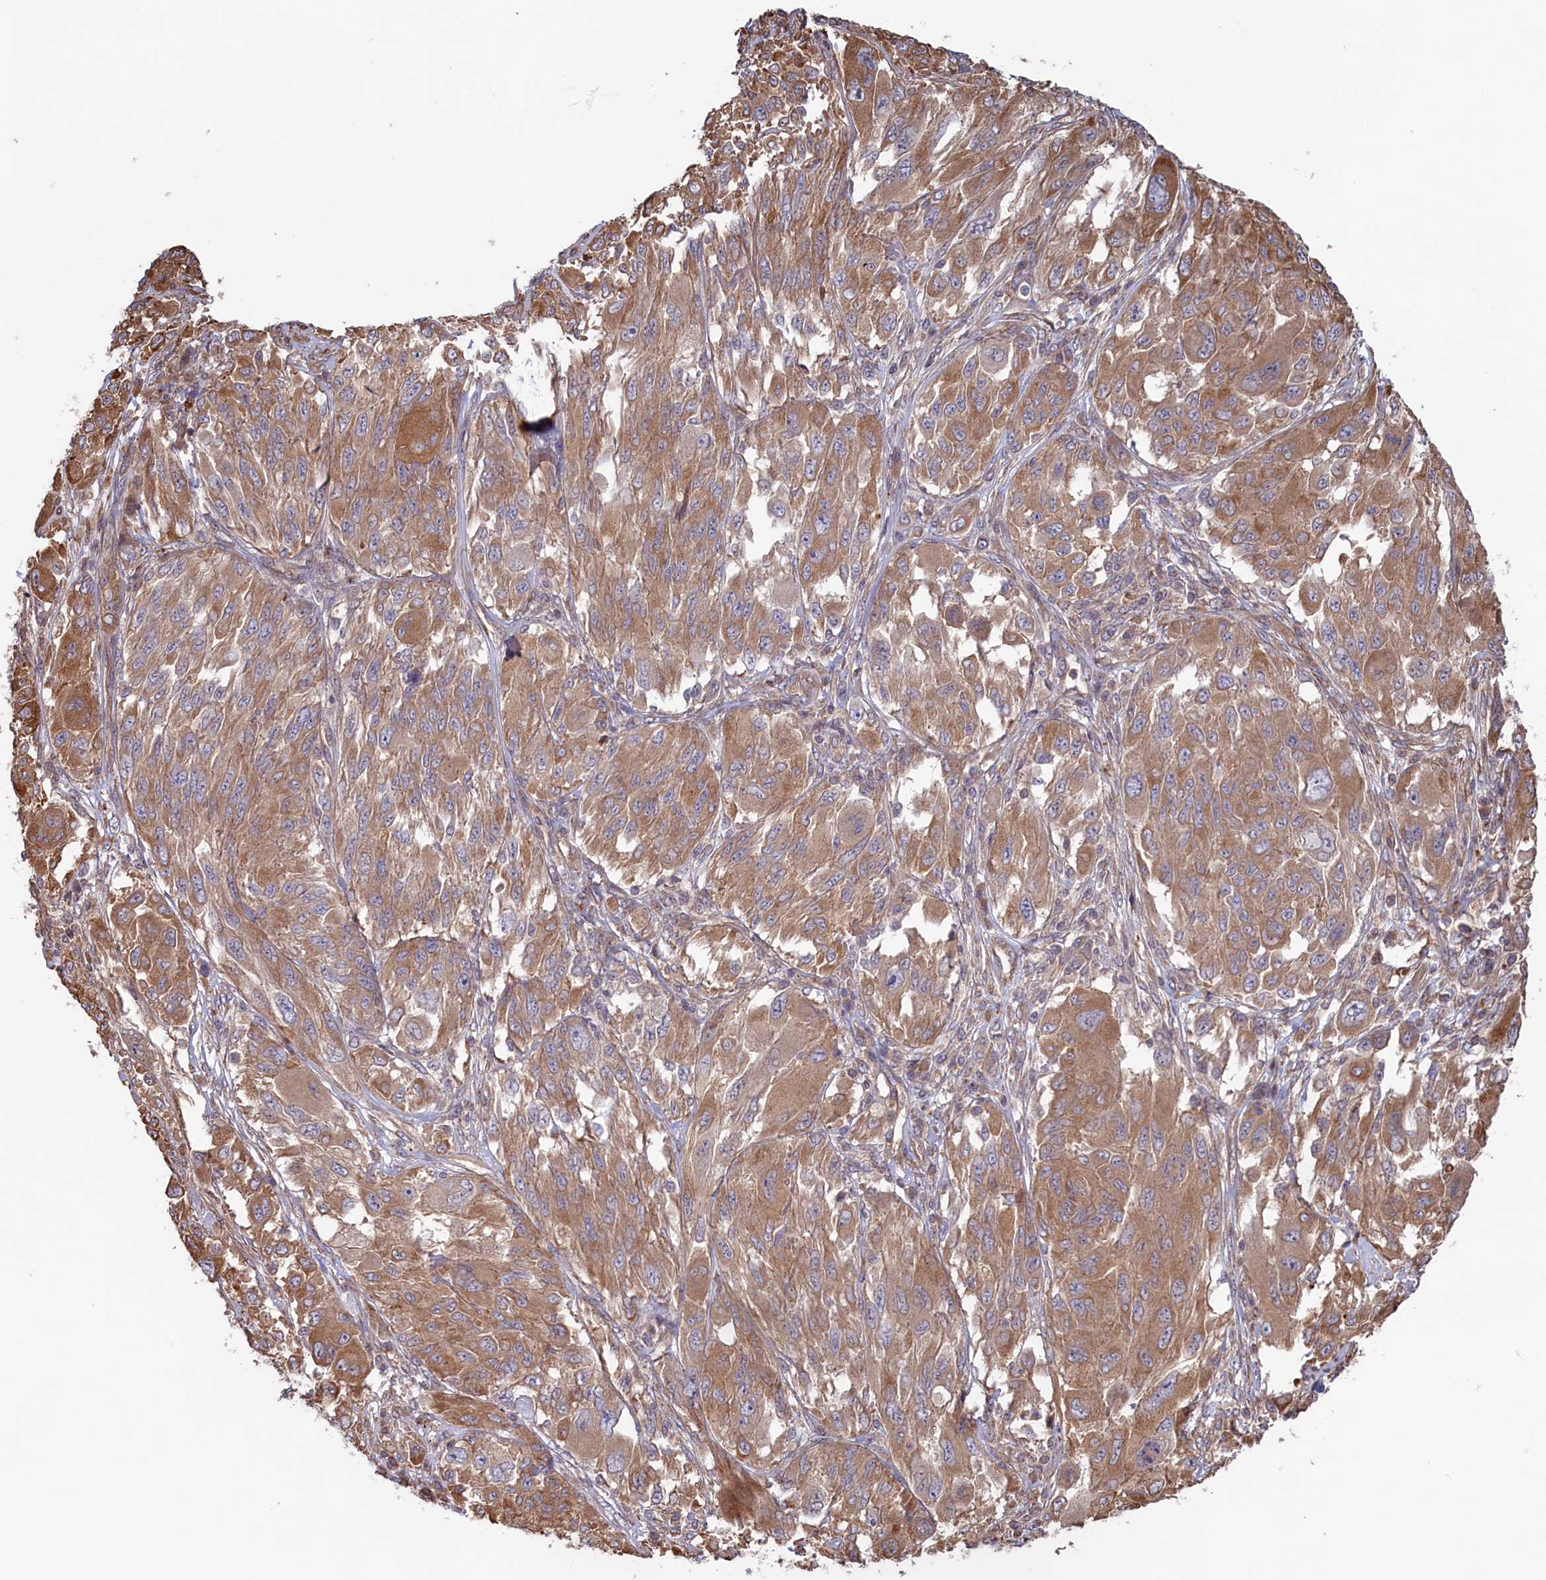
{"staining": {"intensity": "moderate", "quantity": ">75%", "location": "cytoplasmic/membranous"}, "tissue": "melanoma", "cell_type": "Tumor cells", "image_type": "cancer", "snomed": [{"axis": "morphology", "description": "Malignant melanoma, NOS"}, {"axis": "topography", "description": "Skin"}], "caption": "Moderate cytoplasmic/membranous expression for a protein is appreciated in approximately >75% of tumor cells of malignant melanoma using immunohistochemistry (IHC).", "gene": "RILPL1", "patient": {"sex": "female", "age": 91}}